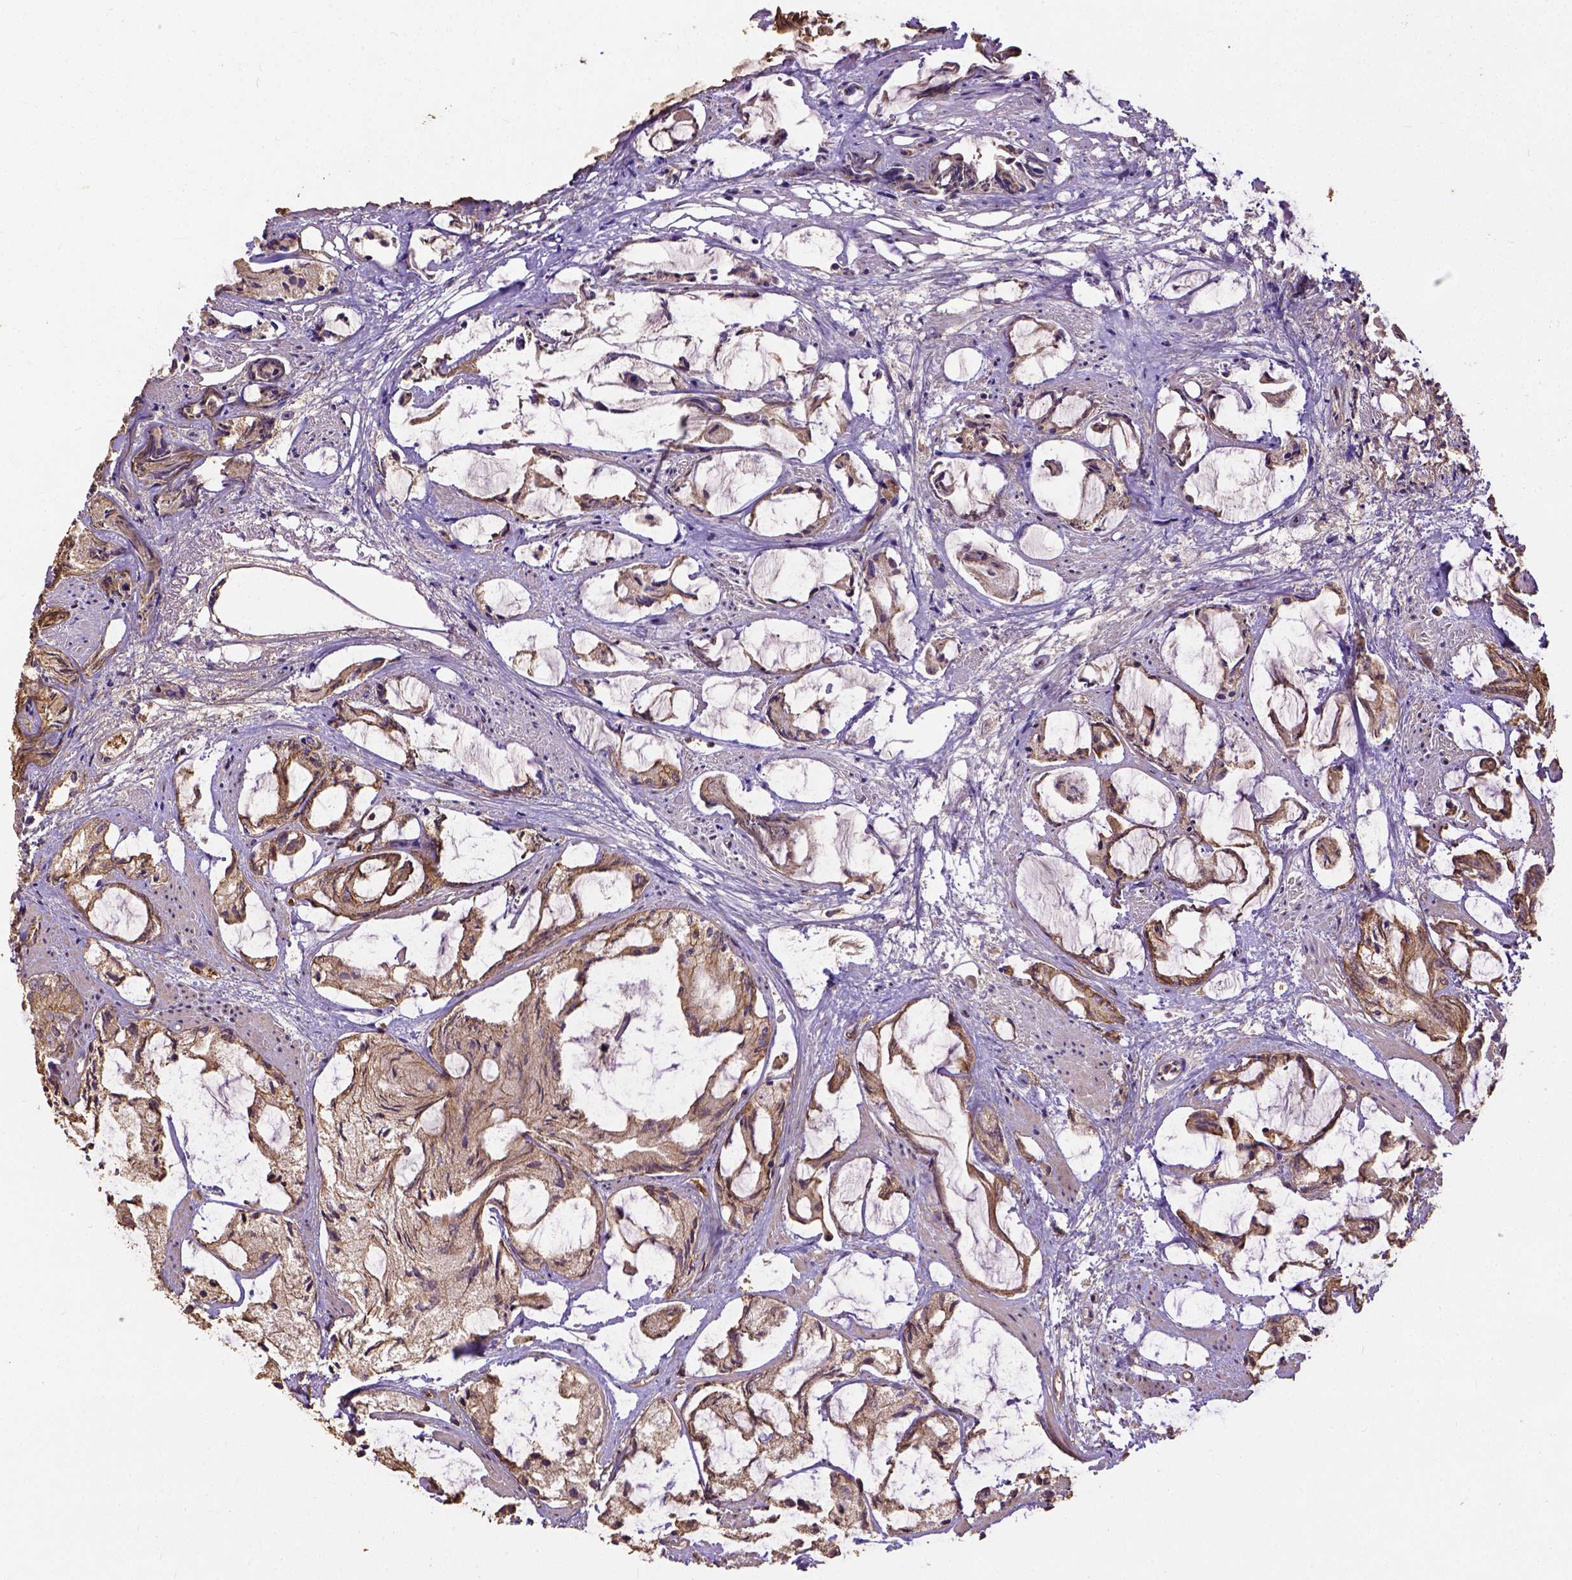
{"staining": {"intensity": "weak", "quantity": ">75%", "location": "cytoplasmic/membranous"}, "tissue": "prostate cancer", "cell_type": "Tumor cells", "image_type": "cancer", "snomed": [{"axis": "morphology", "description": "Adenocarcinoma, High grade"}, {"axis": "topography", "description": "Prostate"}], "caption": "This is an image of immunohistochemistry staining of prostate cancer, which shows weak expression in the cytoplasmic/membranous of tumor cells.", "gene": "ATP1B3", "patient": {"sex": "male", "age": 85}}